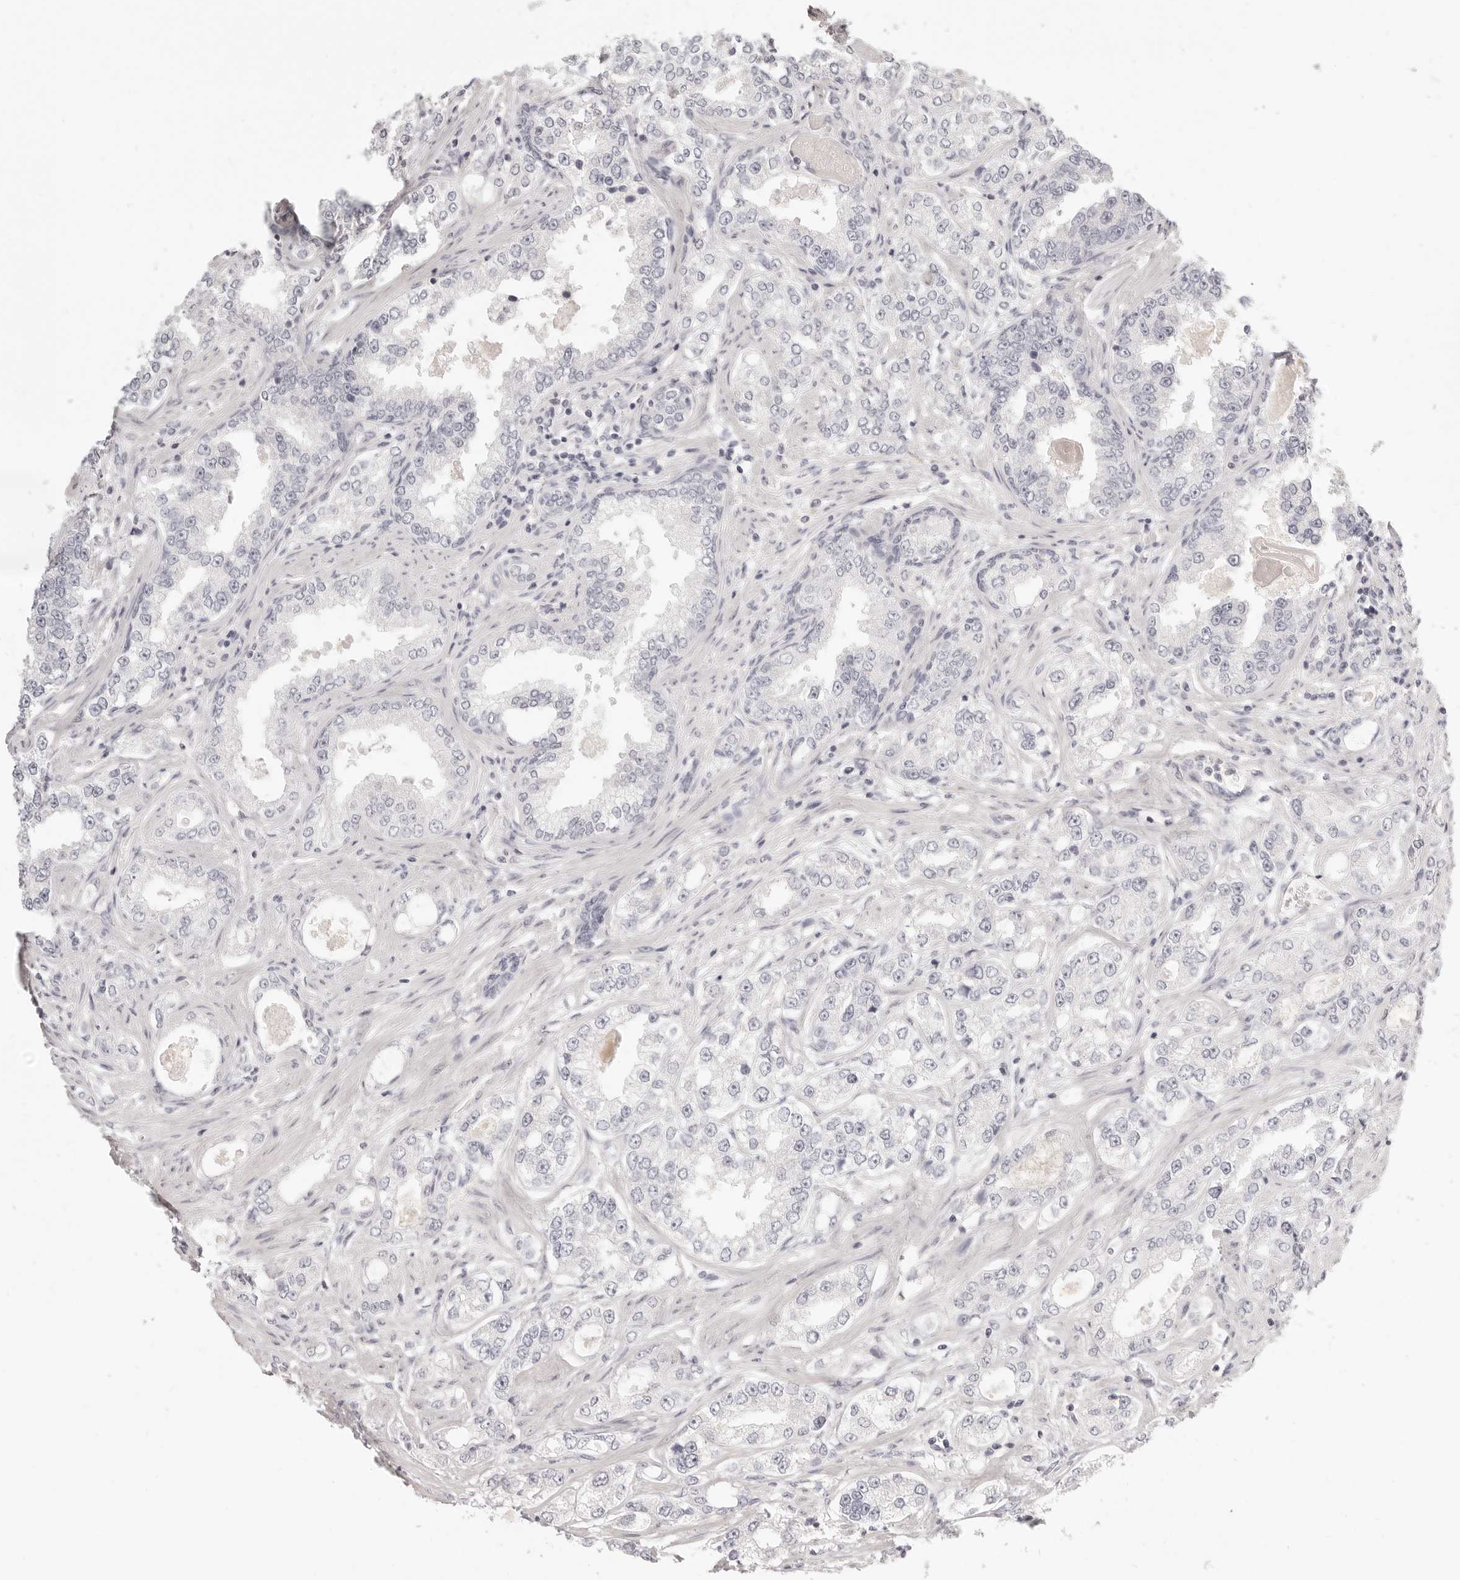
{"staining": {"intensity": "negative", "quantity": "none", "location": "none"}, "tissue": "prostate cancer", "cell_type": "Tumor cells", "image_type": "cancer", "snomed": [{"axis": "morphology", "description": "Normal tissue, NOS"}, {"axis": "morphology", "description": "Adenocarcinoma, High grade"}, {"axis": "topography", "description": "Prostate"}], "caption": "The image demonstrates no significant staining in tumor cells of prostate cancer. Nuclei are stained in blue.", "gene": "FABP1", "patient": {"sex": "male", "age": 83}}